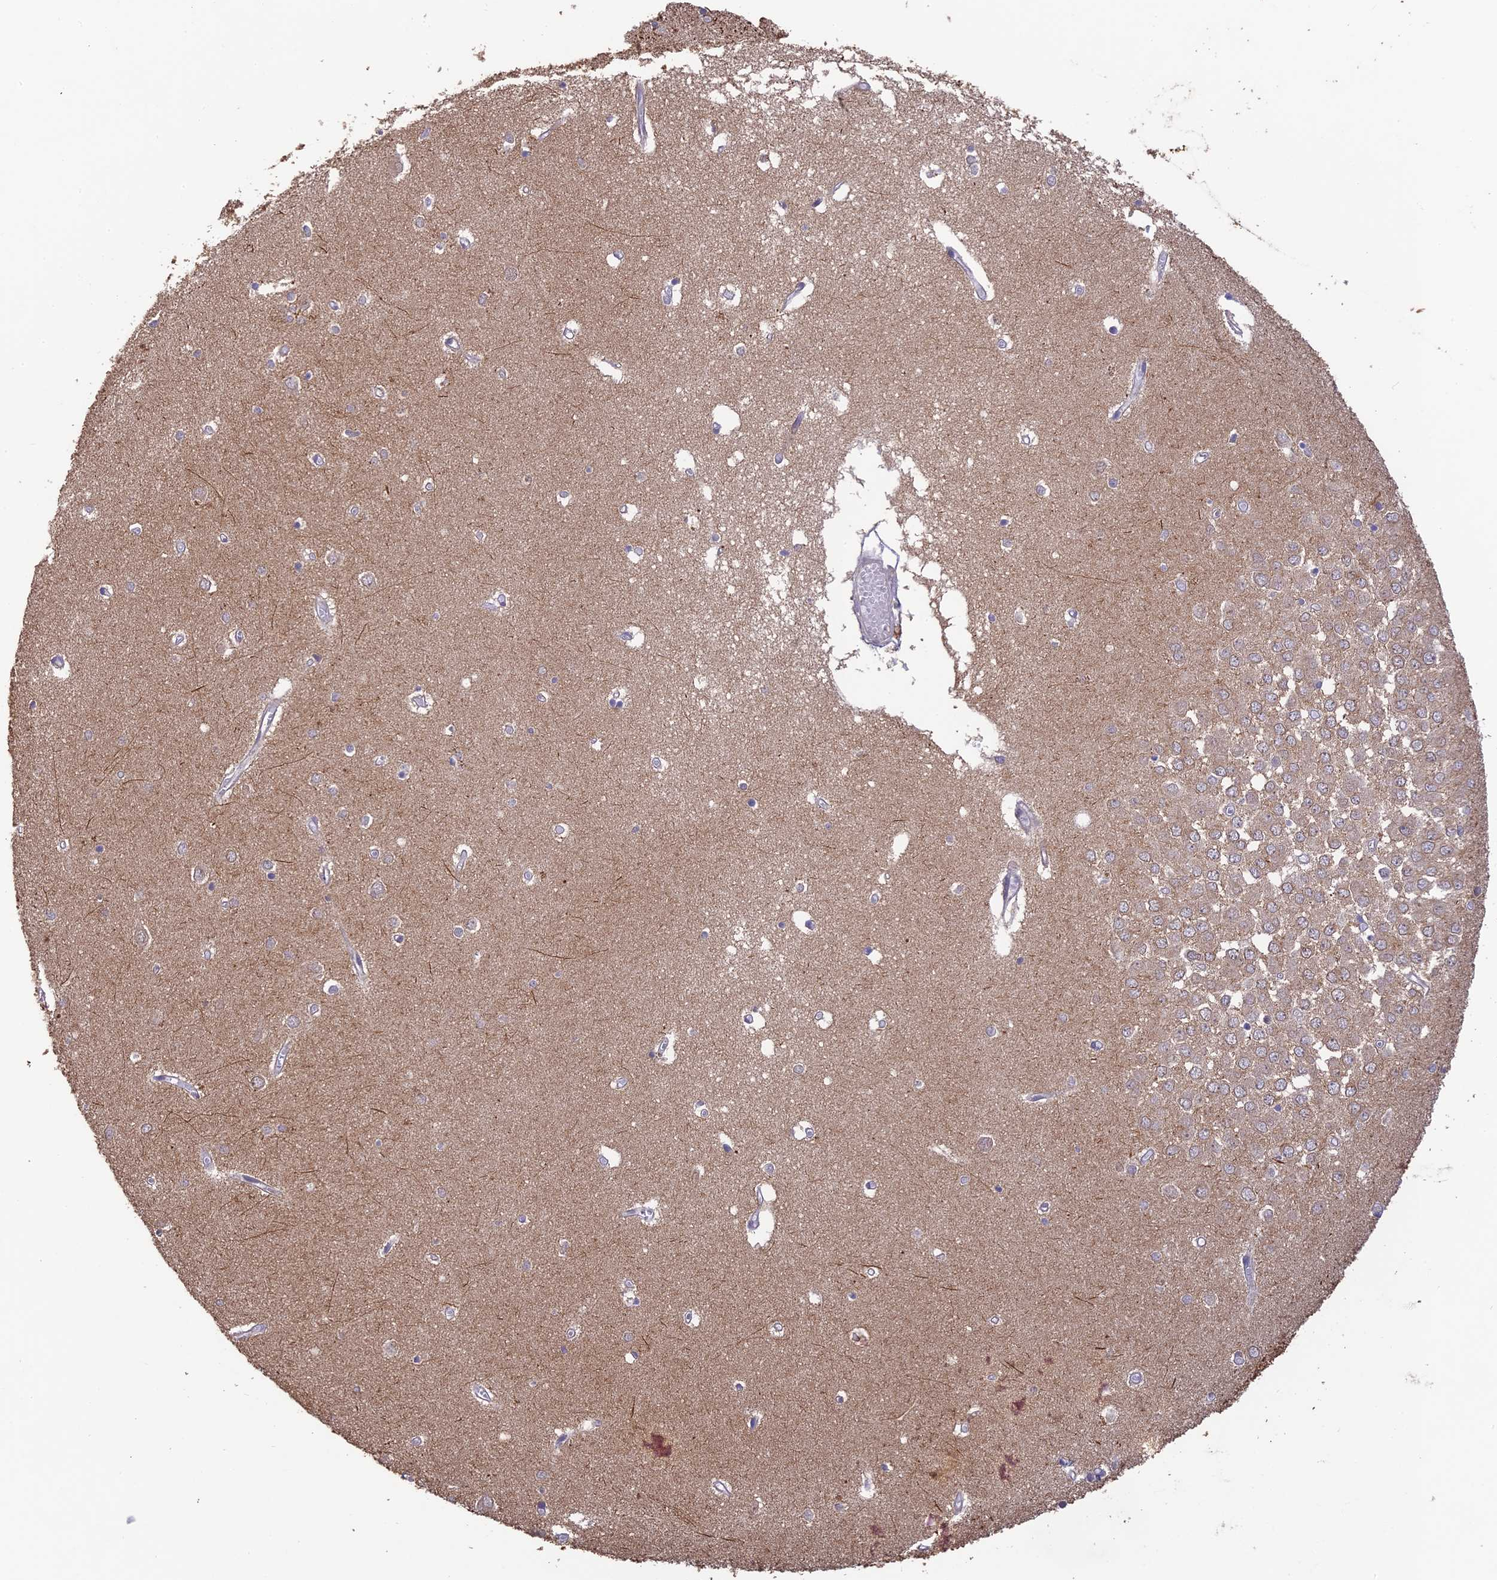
{"staining": {"intensity": "negative", "quantity": "none", "location": "none"}, "tissue": "hippocampus", "cell_type": "Glial cells", "image_type": "normal", "snomed": [{"axis": "morphology", "description": "Normal tissue, NOS"}, {"axis": "topography", "description": "Hippocampus"}], "caption": "A micrograph of hippocampus stained for a protein shows no brown staining in glial cells.", "gene": "BMT2", "patient": {"sex": "male", "age": 70}}